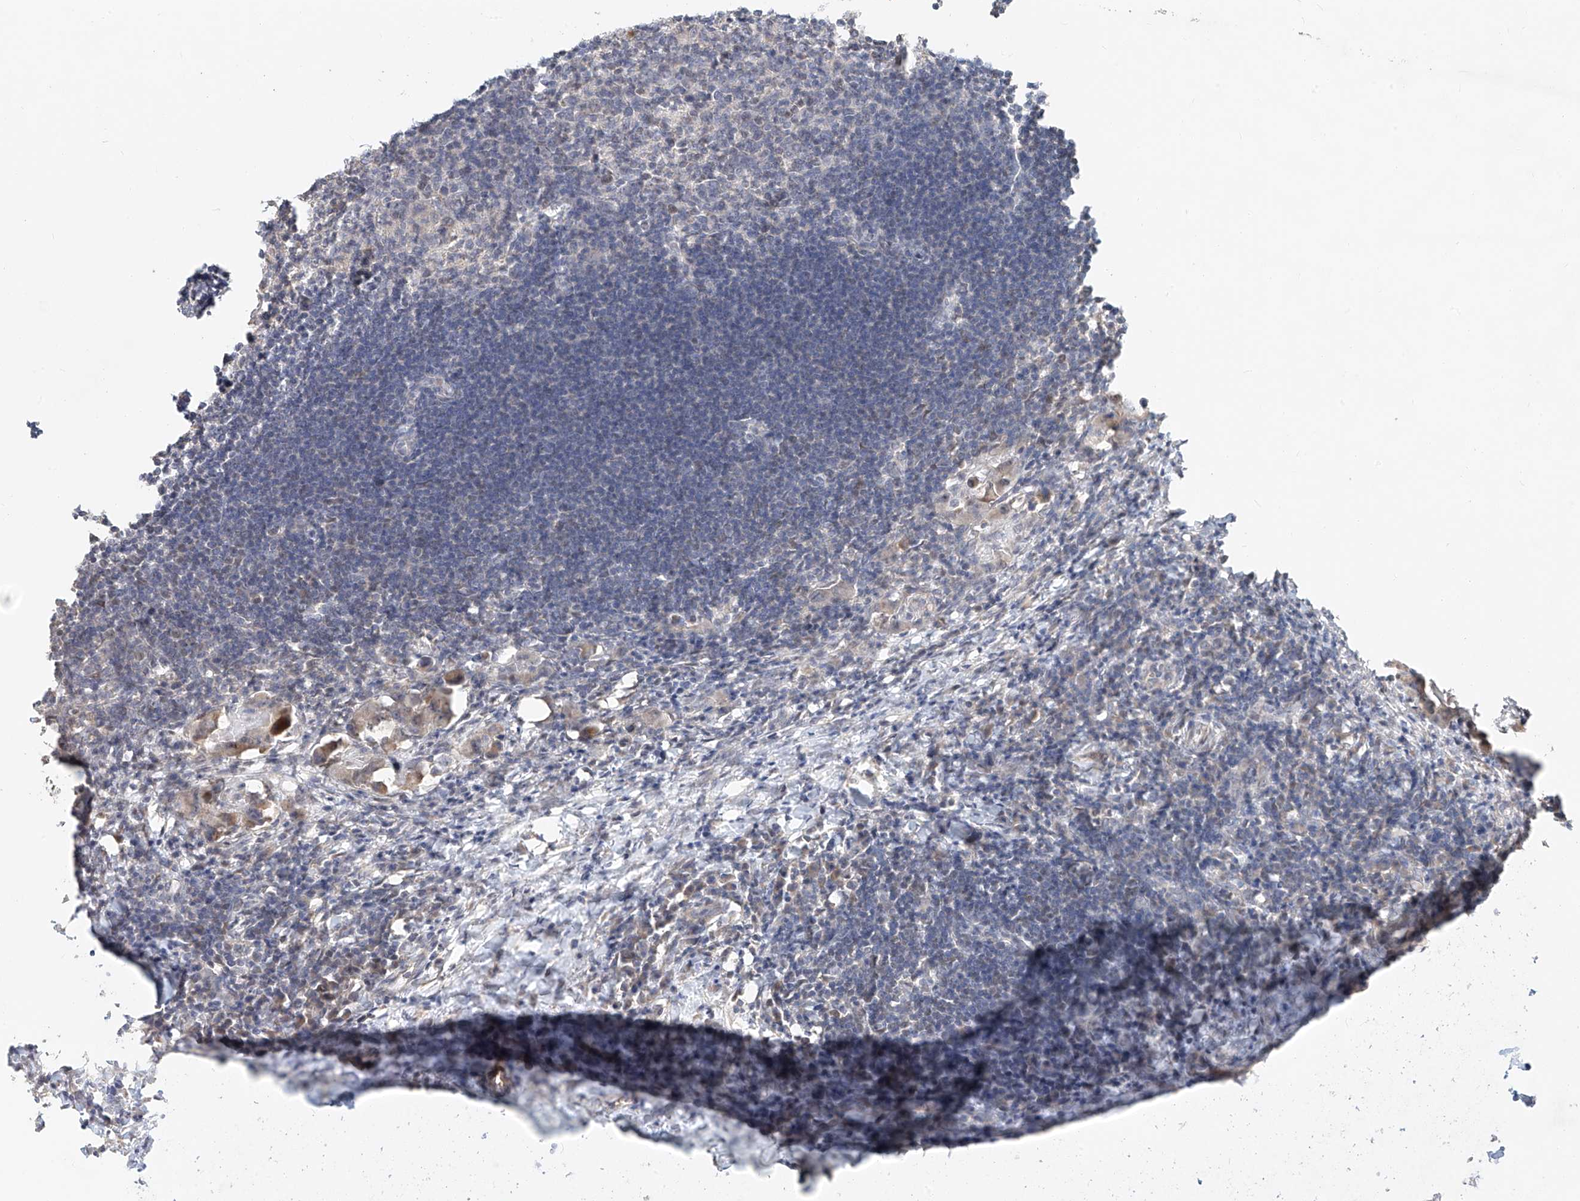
{"staining": {"intensity": "negative", "quantity": "none", "location": "none"}, "tissue": "lymph node", "cell_type": "Germinal center cells", "image_type": "normal", "snomed": [{"axis": "morphology", "description": "Normal tissue, NOS"}, {"axis": "morphology", "description": "Malignant melanoma, Metastatic site"}, {"axis": "topography", "description": "Lymph node"}], "caption": "Immunohistochemistry image of benign lymph node: human lymph node stained with DAB (3,3'-diaminobenzidine) demonstrates no significant protein positivity in germinal center cells. (DAB immunohistochemistry with hematoxylin counter stain).", "gene": "TMEM61", "patient": {"sex": "male", "age": 41}}